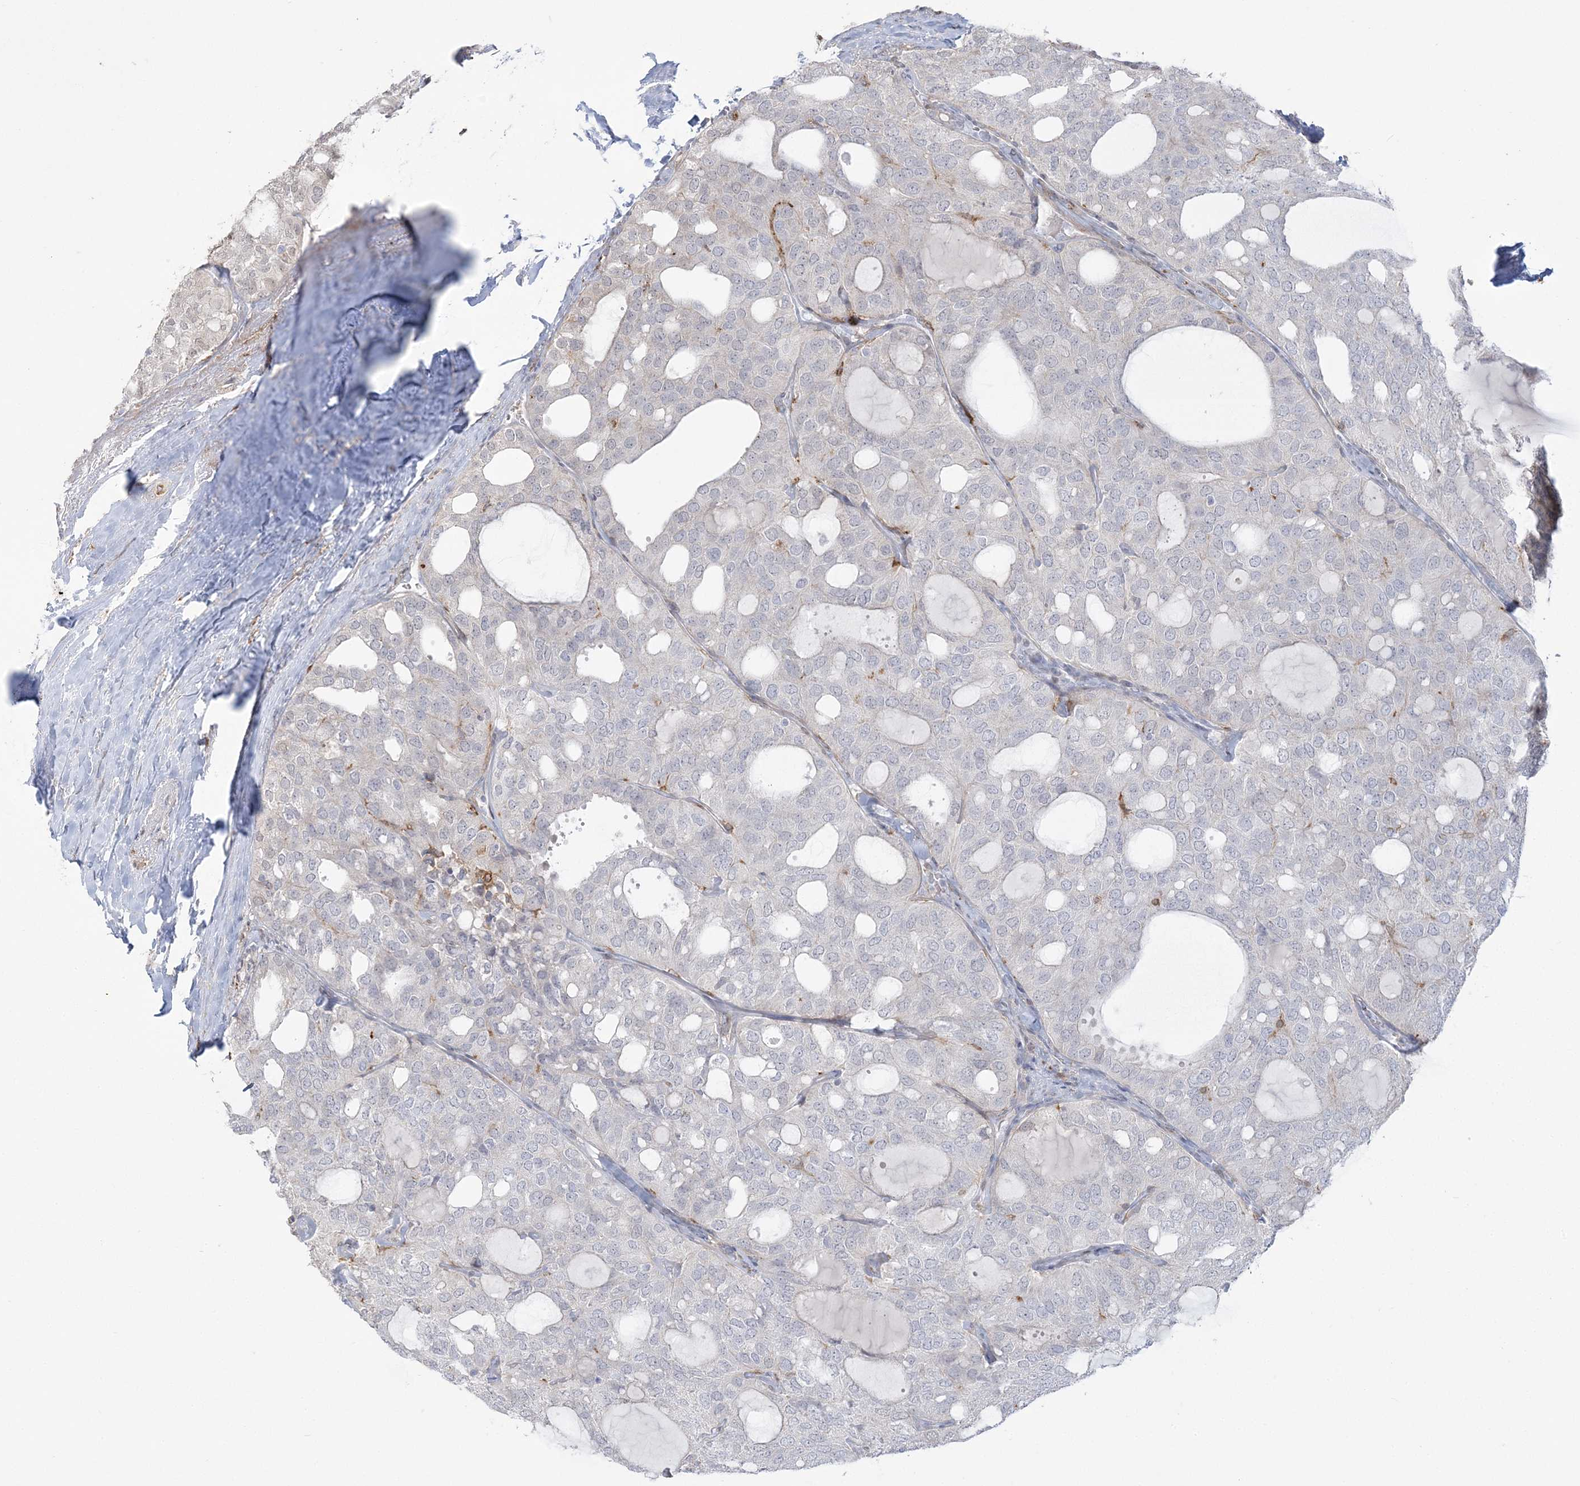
{"staining": {"intensity": "negative", "quantity": "none", "location": "none"}, "tissue": "thyroid cancer", "cell_type": "Tumor cells", "image_type": "cancer", "snomed": [{"axis": "morphology", "description": "Follicular adenoma carcinoma, NOS"}, {"axis": "topography", "description": "Thyroid gland"}], "caption": "Micrograph shows no protein staining in tumor cells of follicular adenoma carcinoma (thyroid) tissue. (DAB immunohistochemistry with hematoxylin counter stain).", "gene": "HAAO", "patient": {"sex": "male", "age": 75}}